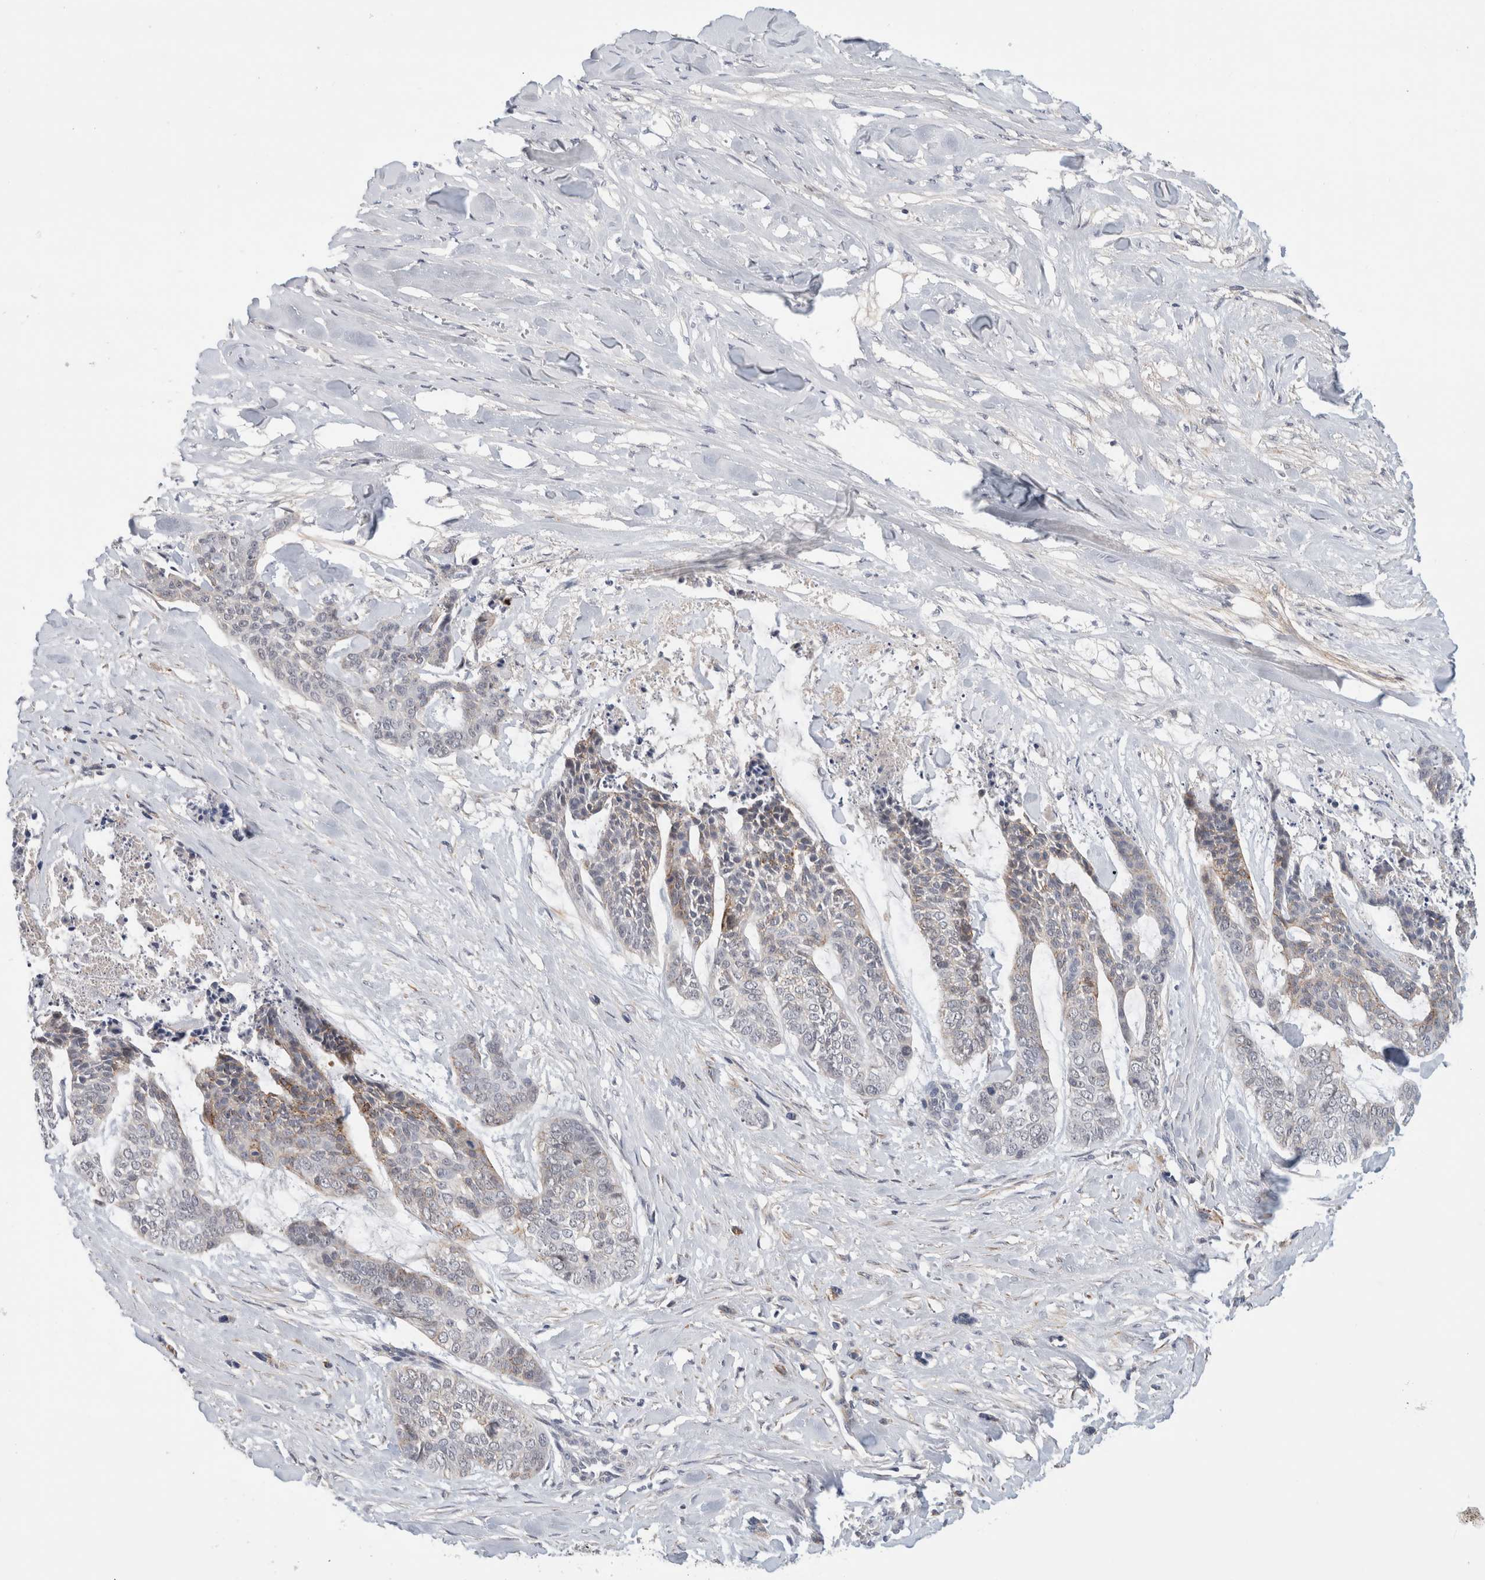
{"staining": {"intensity": "moderate", "quantity": "<25%", "location": "cytoplasmic/membranous"}, "tissue": "skin cancer", "cell_type": "Tumor cells", "image_type": "cancer", "snomed": [{"axis": "morphology", "description": "Basal cell carcinoma"}, {"axis": "topography", "description": "Skin"}], "caption": "Skin cancer (basal cell carcinoma) was stained to show a protein in brown. There is low levels of moderate cytoplasmic/membranous expression in about <25% of tumor cells.", "gene": "HCN3", "patient": {"sex": "female", "age": 64}}